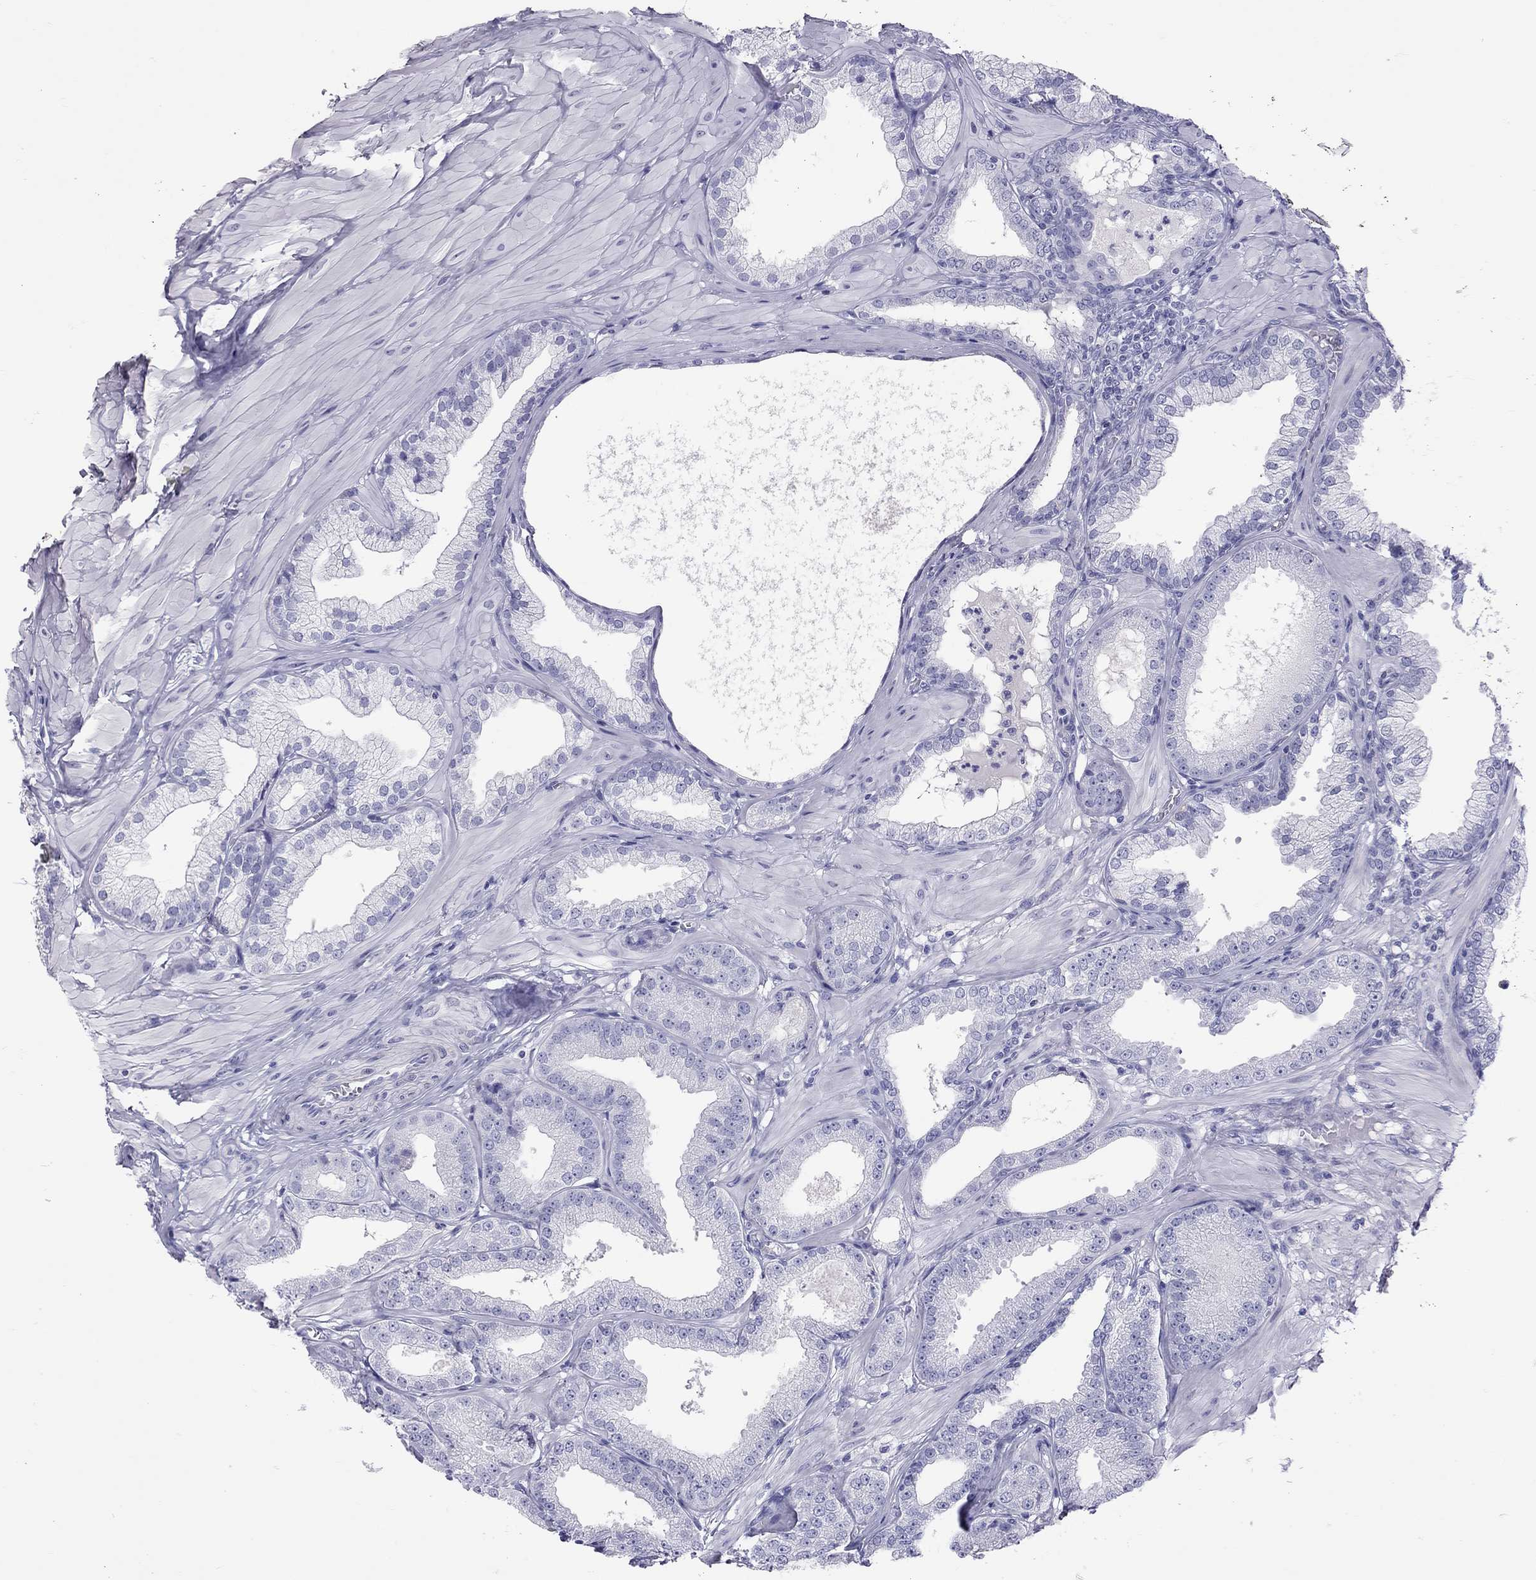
{"staining": {"intensity": "negative", "quantity": "none", "location": "none"}, "tissue": "prostate cancer", "cell_type": "Tumor cells", "image_type": "cancer", "snomed": [{"axis": "morphology", "description": "Adenocarcinoma, Low grade"}, {"axis": "topography", "description": "Prostate"}], "caption": "Immunohistochemistry (IHC) of human prostate low-grade adenocarcinoma shows no positivity in tumor cells.", "gene": "STAG3", "patient": {"sex": "male", "age": 55}}